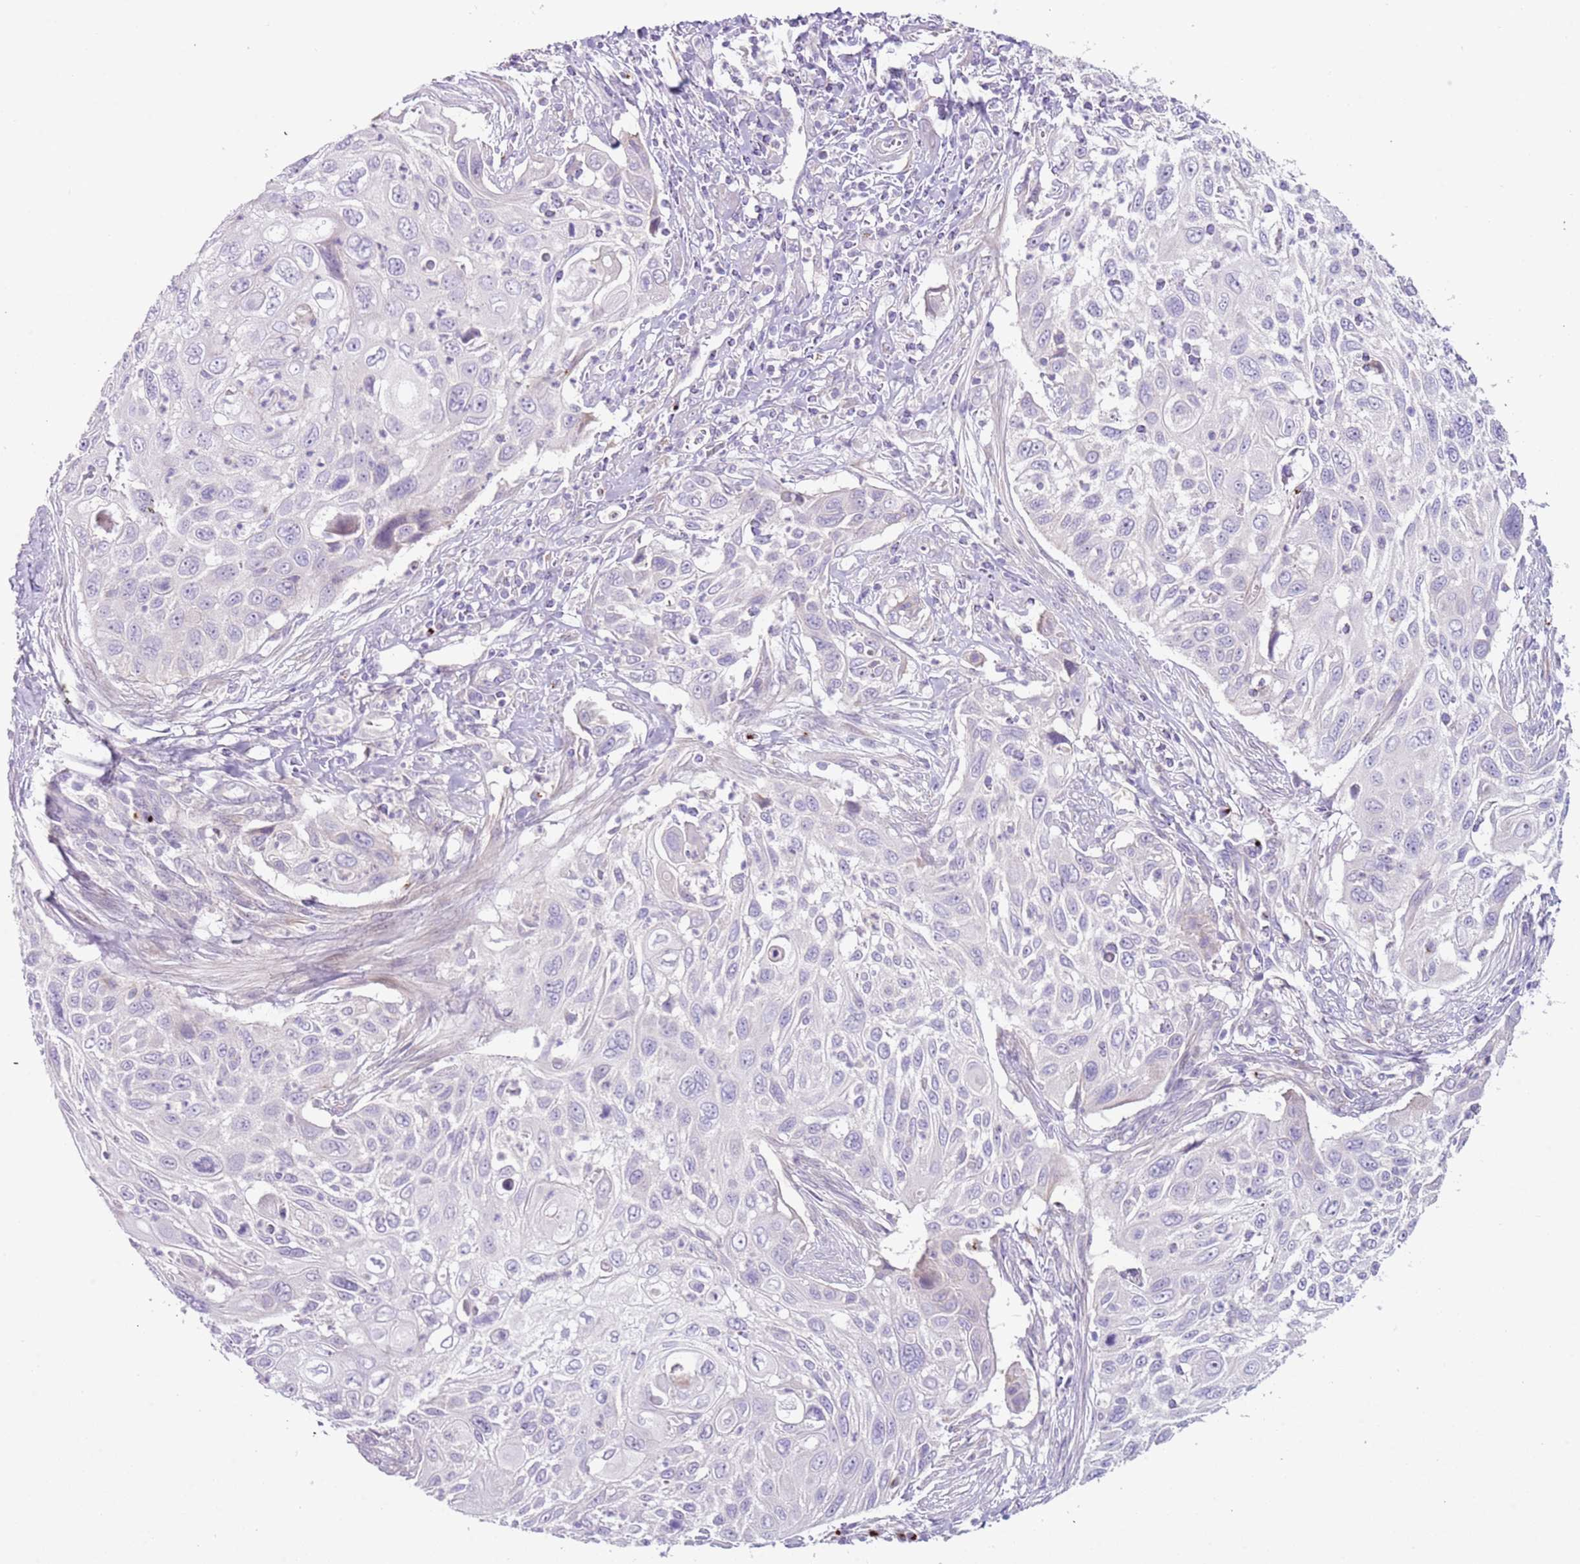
{"staining": {"intensity": "negative", "quantity": "none", "location": "none"}, "tissue": "cervical cancer", "cell_type": "Tumor cells", "image_type": "cancer", "snomed": [{"axis": "morphology", "description": "Squamous cell carcinoma, NOS"}, {"axis": "topography", "description": "Cervix"}], "caption": "The immunohistochemistry image has no significant expression in tumor cells of cervical cancer tissue. (Brightfield microscopy of DAB immunohistochemistry (IHC) at high magnification).", "gene": "C2CD3", "patient": {"sex": "female", "age": 70}}